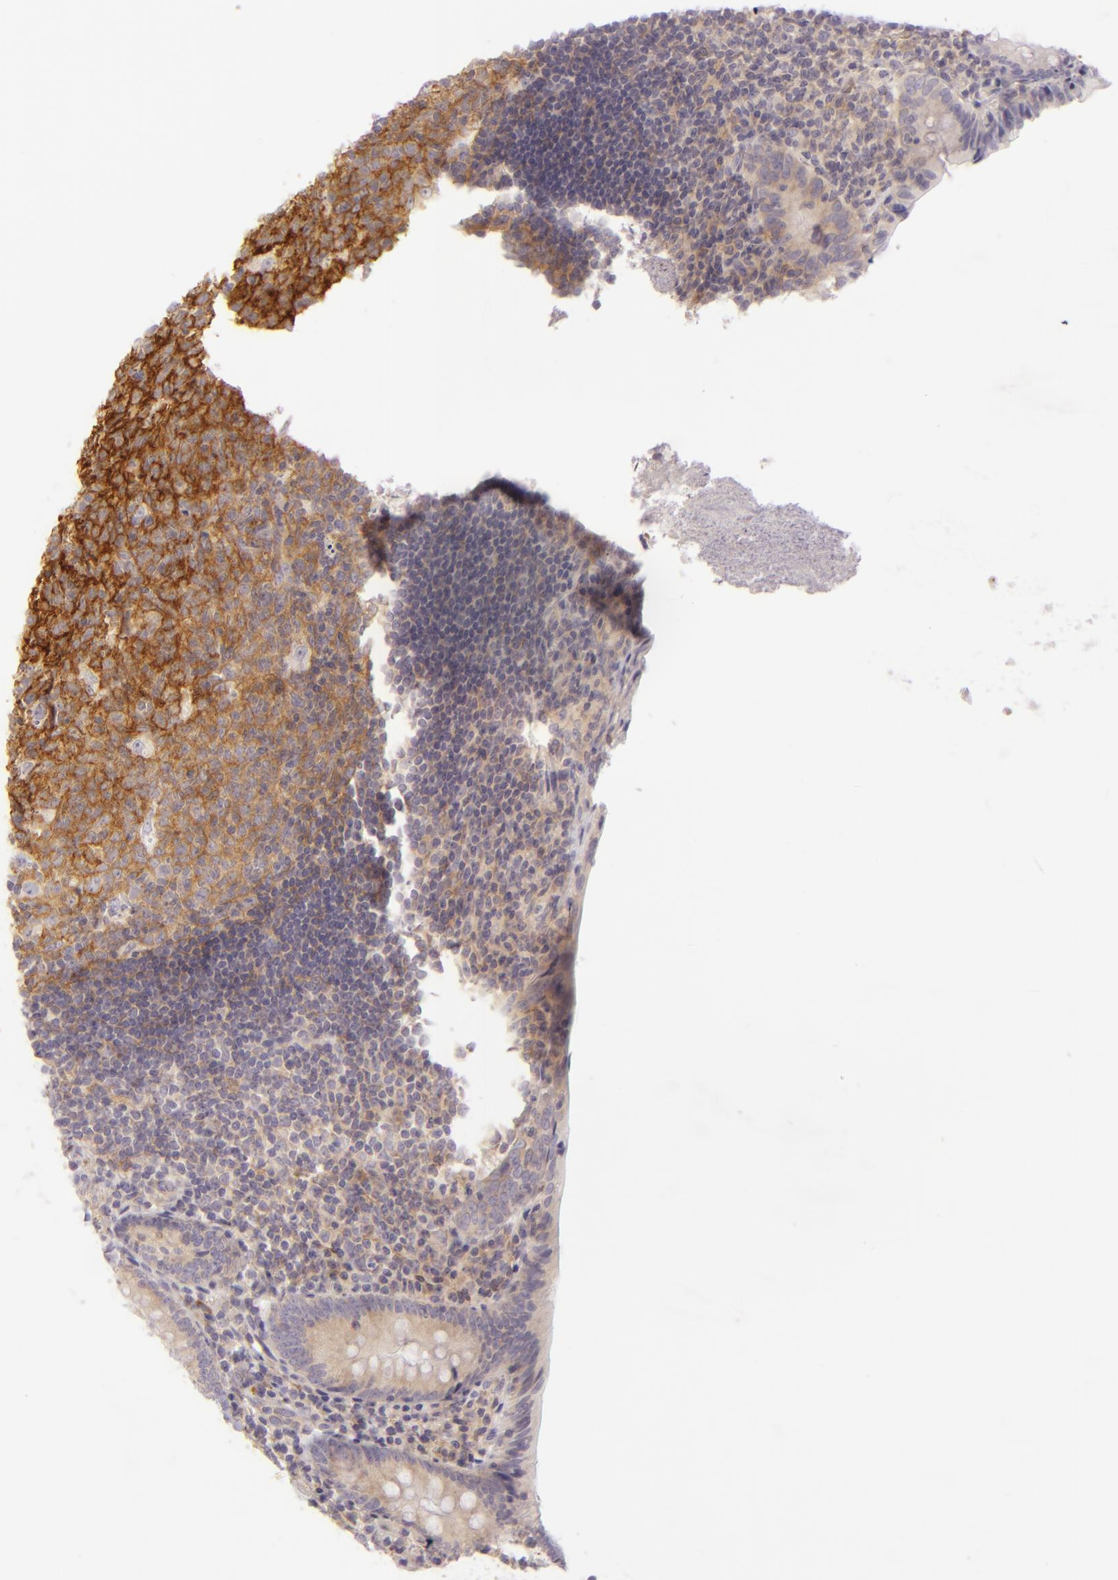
{"staining": {"intensity": "weak", "quantity": ">75%", "location": "cytoplasmic/membranous"}, "tissue": "appendix", "cell_type": "Glandular cells", "image_type": "normal", "snomed": [{"axis": "morphology", "description": "Normal tissue, NOS"}, {"axis": "topography", "description": "Appendix"}], "caption": "Glandular cells demonstrate low levels of weak cytoplasmic/membranous positivity in about >75% of cells in unremarkable human appendix. Using DAB (brown) and hematoxylin (blue) stains, captured at high magnification using brightfield microscopy.", "gene": "ZC3H7B", "patient": {"sex": "female", "age": 10}}